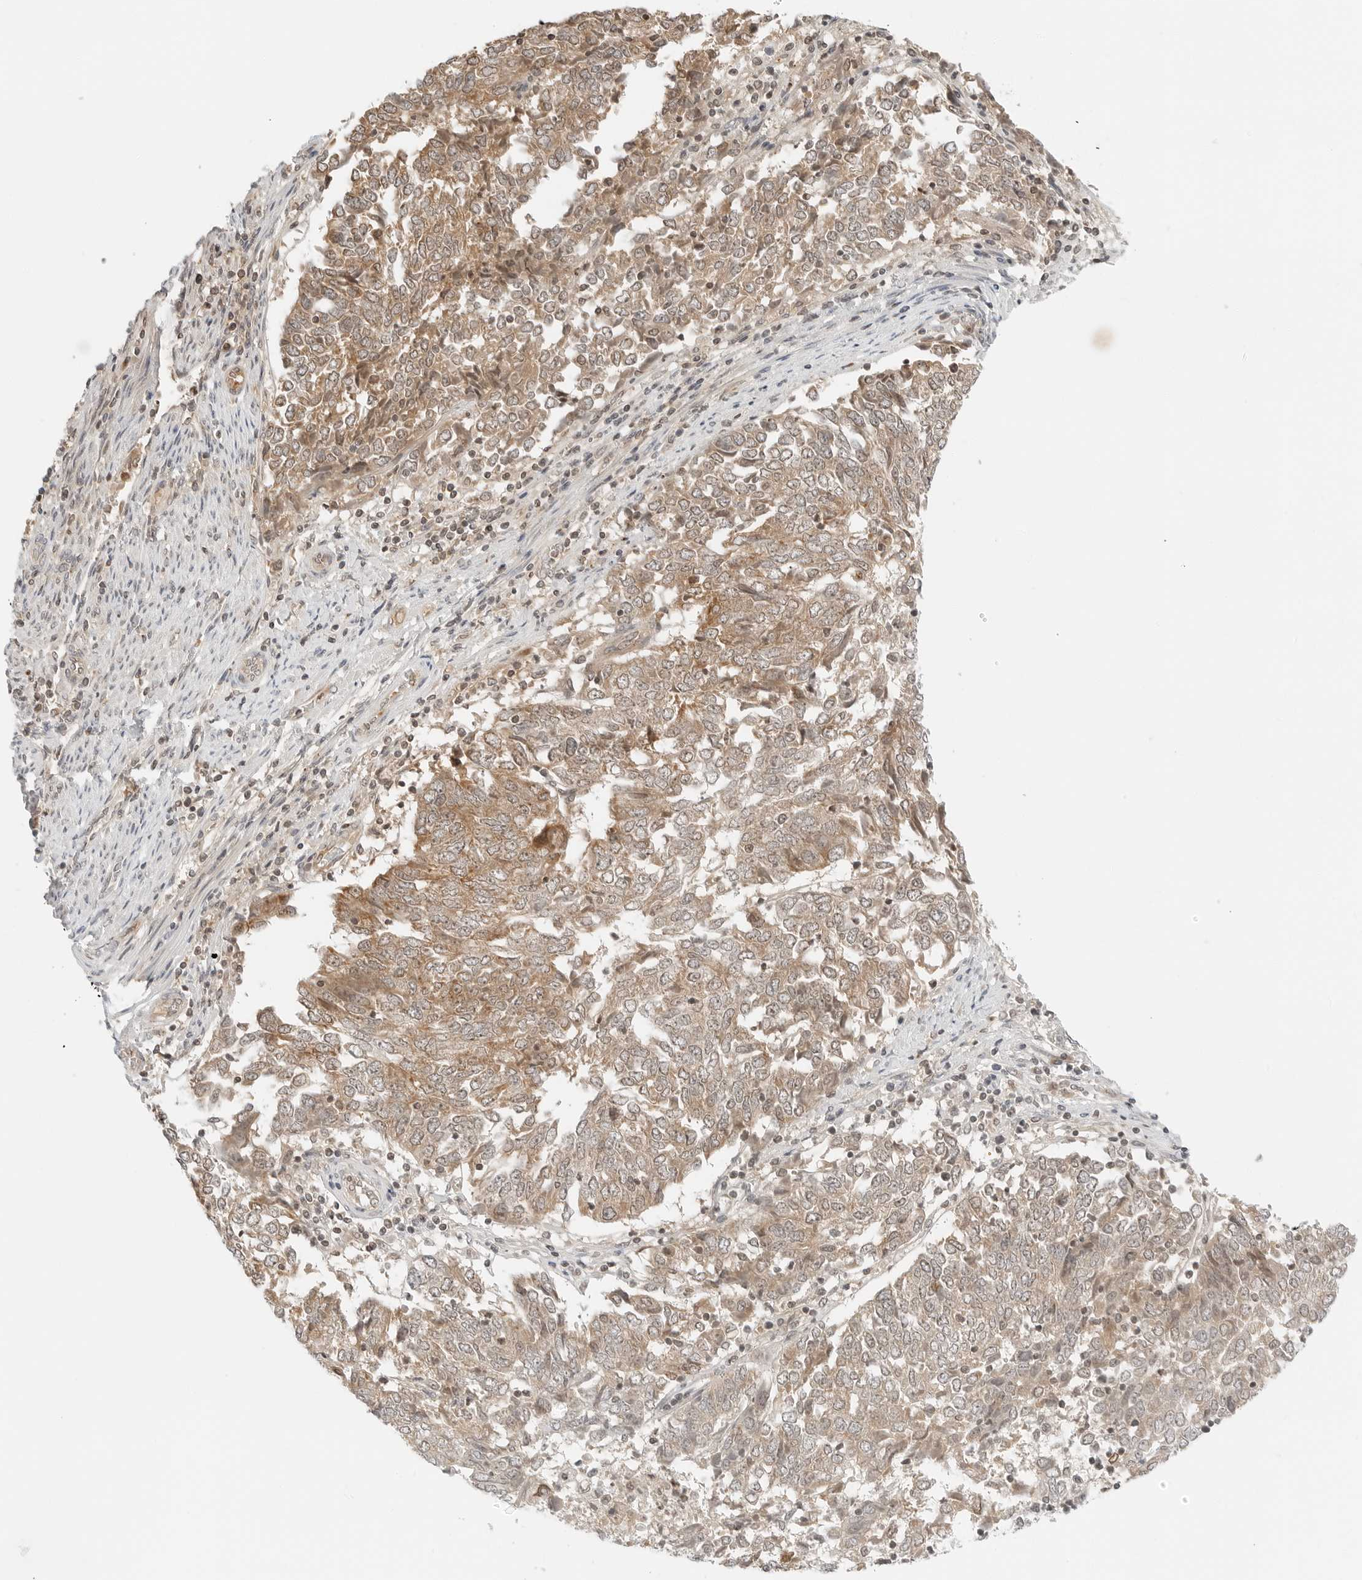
{"staining": {"intensity": "moderate", "quantity": ">75%", "location": "cytoplasmic/membranous"}, "tissue": "endometrial cancer", "cell_type": "Tumor cells", "image_type": "cancer", "snomed": [{"axis": "morphology", "description": "Adenocarcinoma, NOS"}, {"axis": "topography", "description": "Endometrium"}], "caption": "Endometrial cancer stained with a brown dye shows moderate cytoplasmic/membranous positive positivity in about >75% of tumor cells.", "gene": "IQCC", "patient": {"sex": "female", "age": 80}}